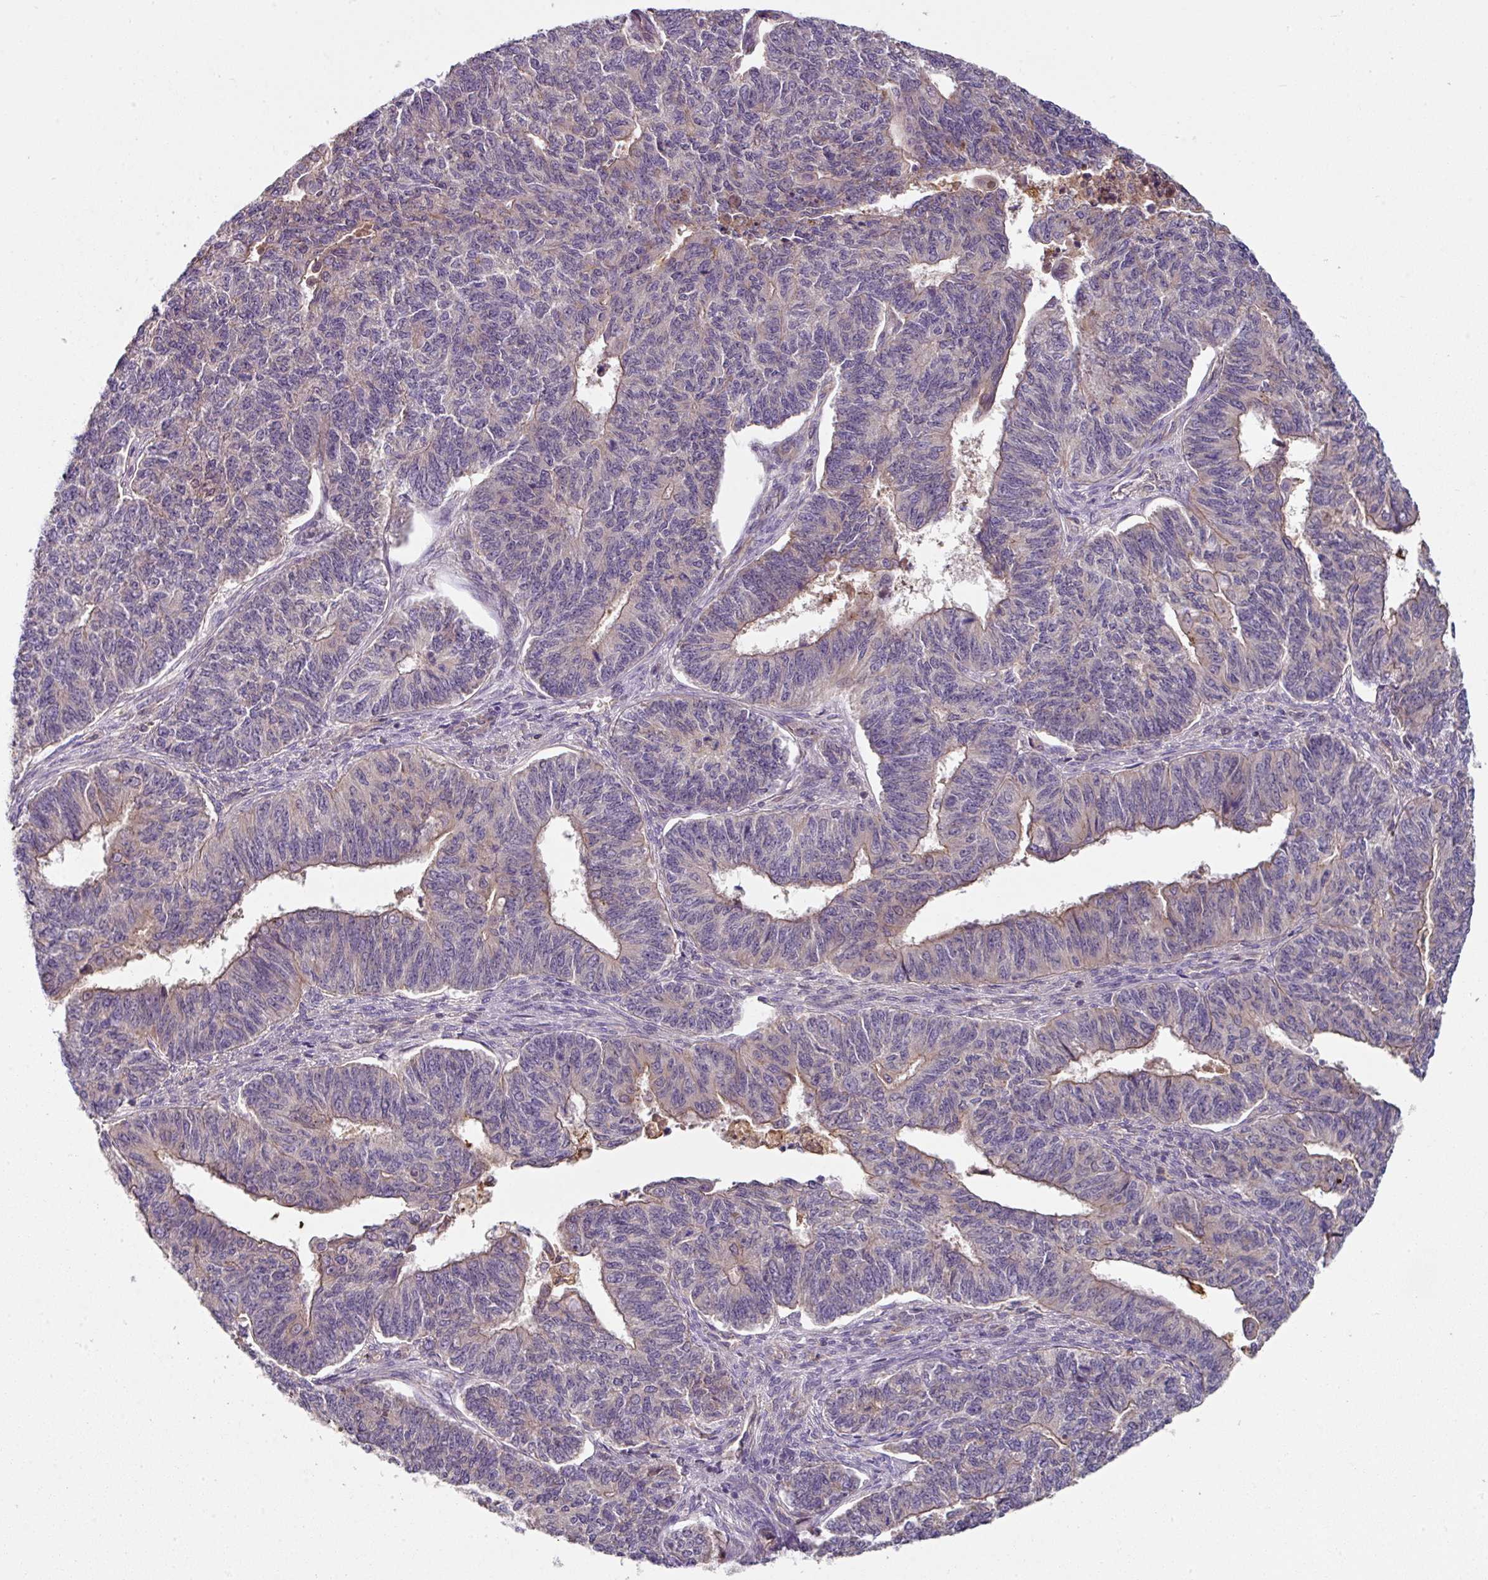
{"staining": {"intensity": "weak", "quantity": "<25%", "location": "cytoplasmic/membranous"}, "tissue": "endometrial cancer", "cell_type": "Tumor cells", "image_type": "cancer", "snomed": [{"axis": "morphology", "description": "Adenocarcinoma, NOS"}, {"axis": "topography", "description": "Endometrium"}], "caption": "Immunohistochemical staining of human endometrial cancer (adenocarcinoma) exhibits no significant positivity in tumor cells.", "gene": "C4orf48", "patient": {"sex": "female", "age": 32}}